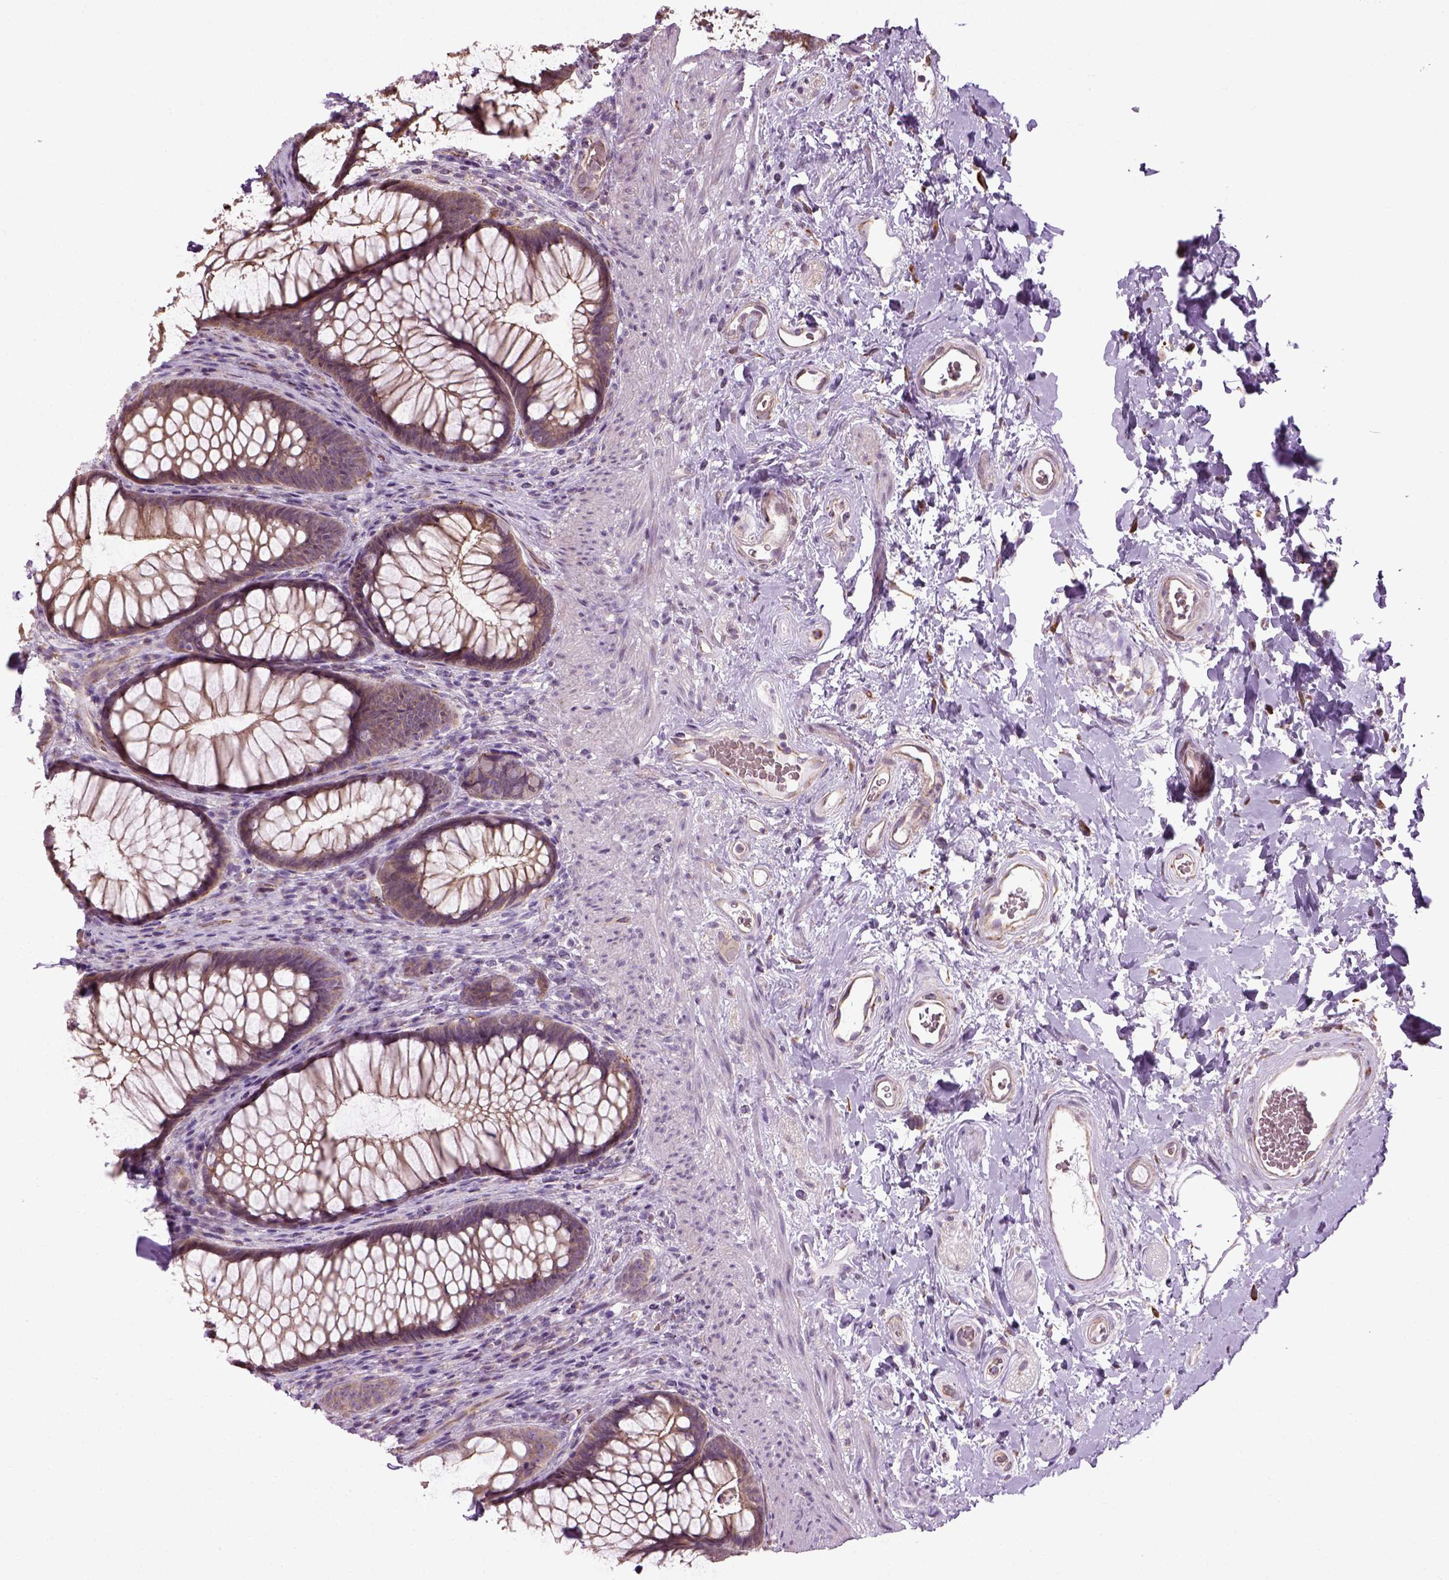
{"staining": {"intensity": "weak", "quantity": ">75%", "location": "cytoplasmic/membranous"}, "tissue": "rectum", "cell_type": "Glandular cells", "image_type": "normal", "snomed": [{"axis": "morphology", "description": "Normal tissue, NOS"}, {"axis": "topography", "description": "Smooth muscle"}, {"axis": "topography", "description": "Rectum"}], "caption": "An IHC image of benign tissue is shown. Protein staining in brown shows weak cytoplasmic/membranous positivity in rectum within glandular cells. The protein of interest is shown in brown color, while the nuclei are stained blue.", "gene": "XK", "patient": {"sex": "male", "age": 53}}